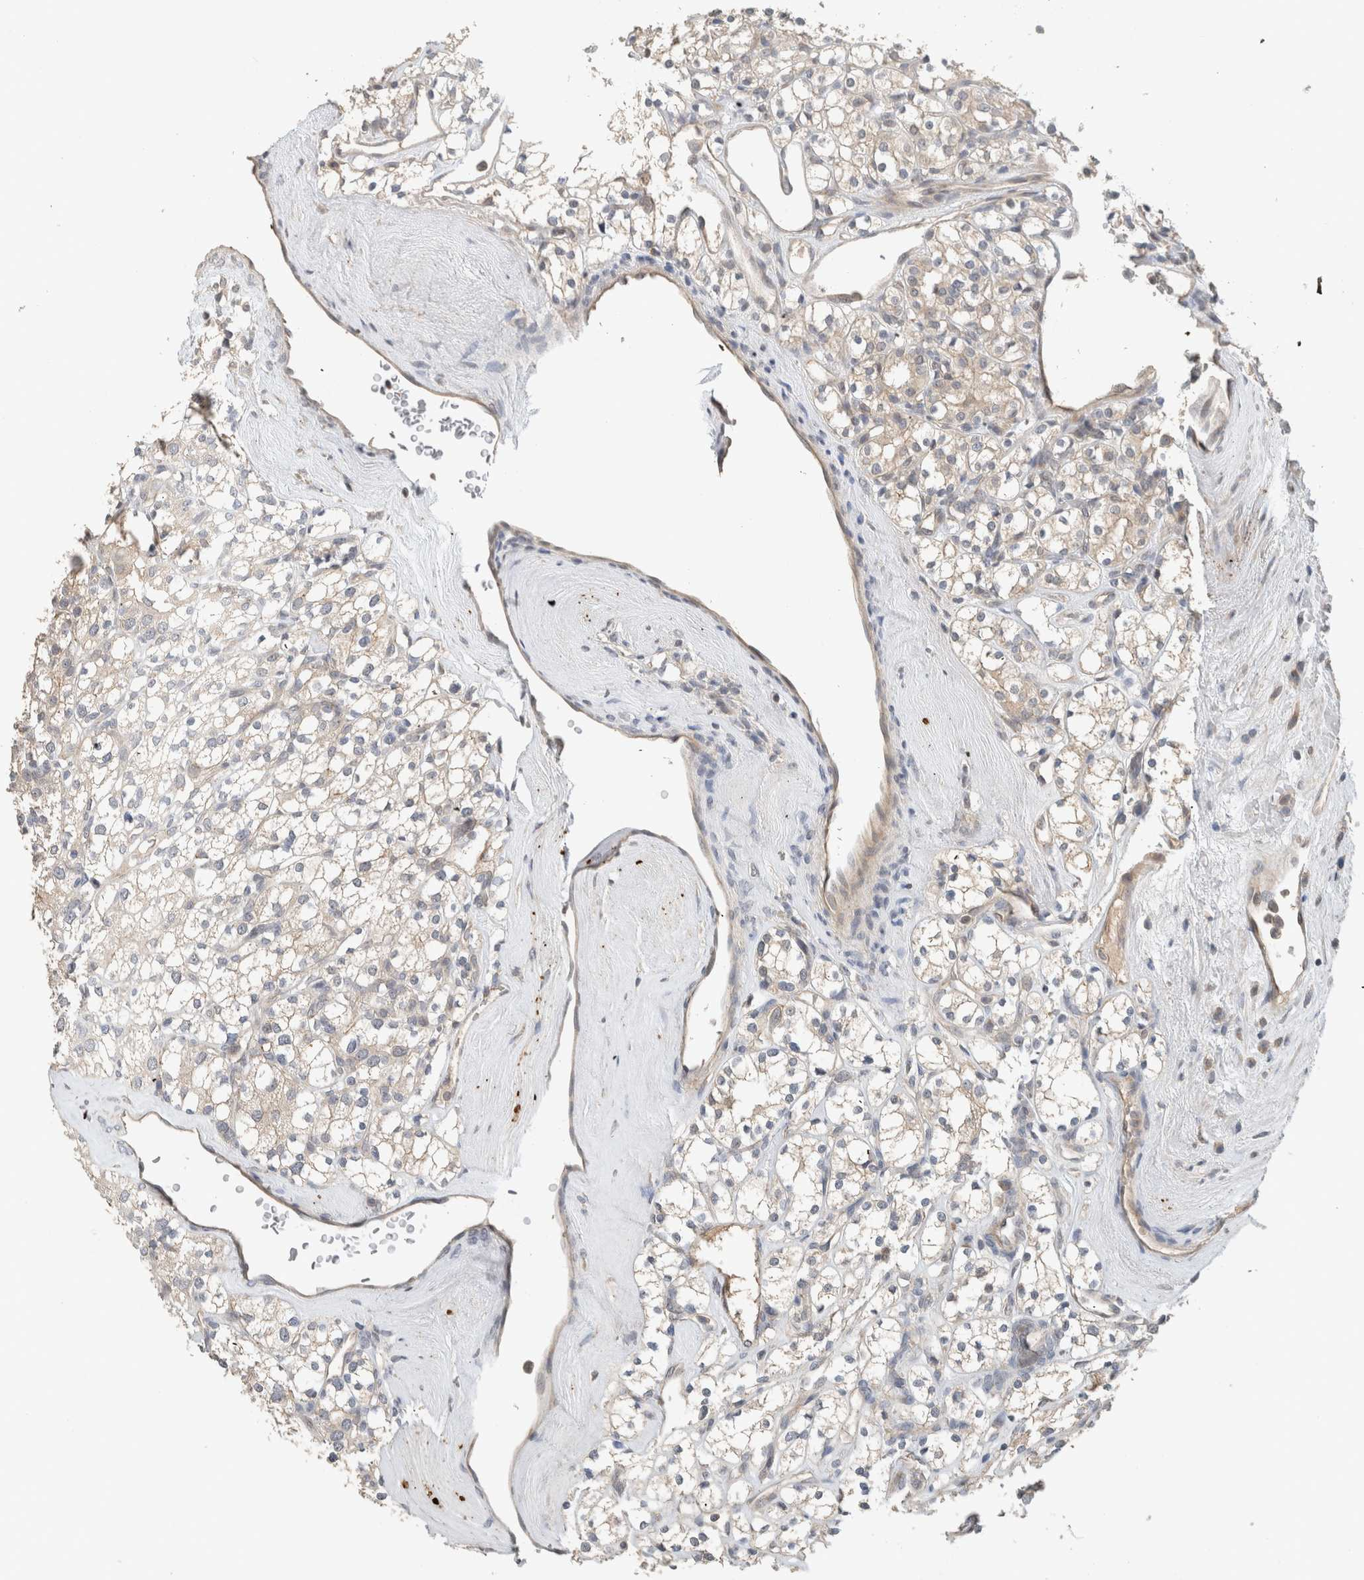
{"staining": {"intensity": "weak", "quantity": "<25%", "location": "cytoplasmic/membranous"}, "tissue": "renal cancer", "cell_type": "Tumor cells", "image_type": "cancer", "snomed": [{"axis": "morphology", "description": "Adenocarcinoma, NOS"}, {"axis": "topography", "description": "Kidney"}], "caption": "Photomicrograph shows no significant protein positivity in tumor cells of renal adenocarcinoma. Brightfield microscopy of IHC stained with DAB (brown) and hematoxylin (blue), captured at high magnification.", "gene": "ERCC6L2", "patient": {"sex": "male", "age": 77}}